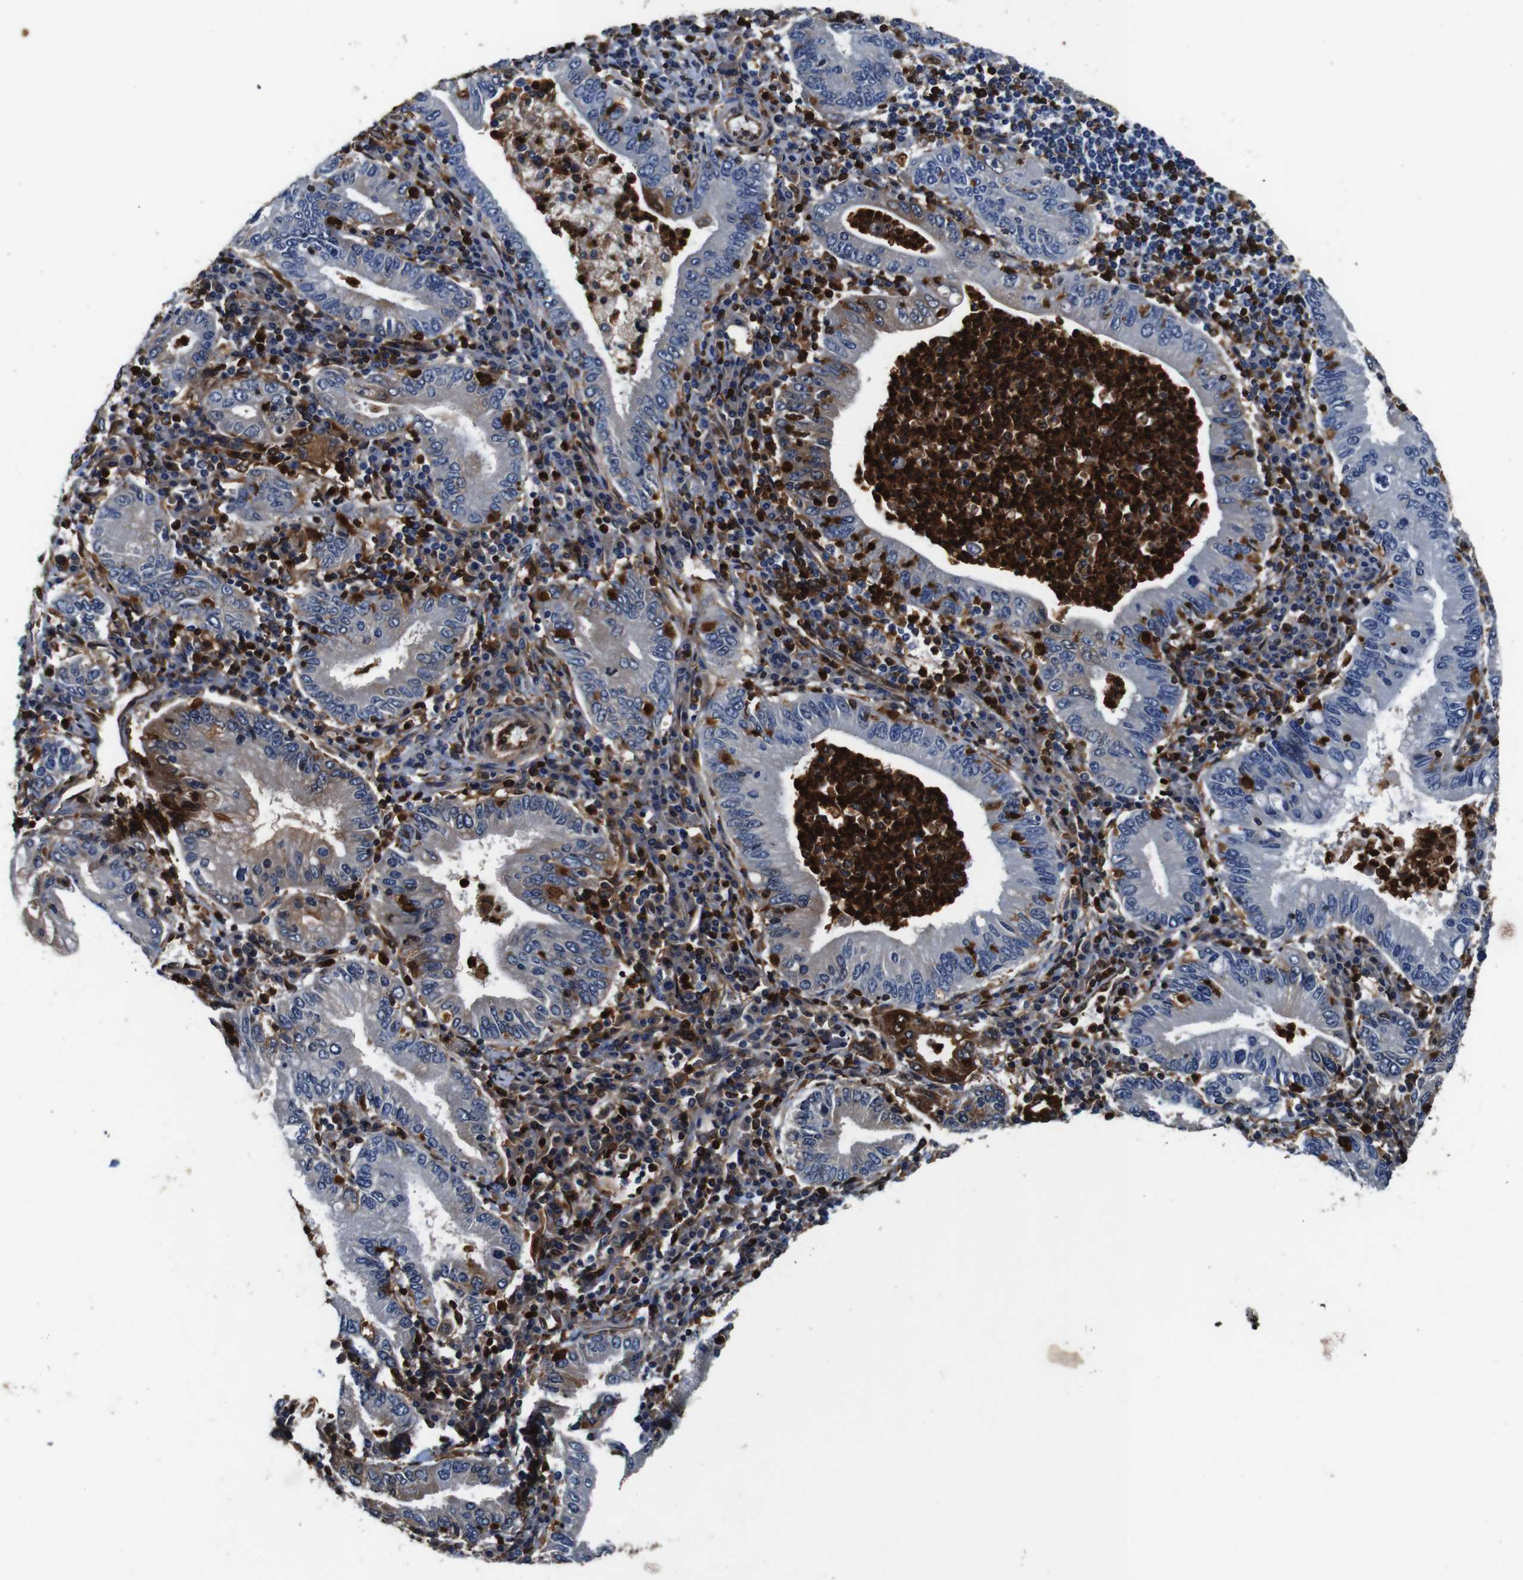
{"staining": {"intensity": "moderate", "quantity": "<25%", "location": "cytoplasmic/membranous"}, "tissue": "stomach cancer", "cell_type": "Tumor cells", "image_type": "cancer", "snomed": [{"axis": "morphology", "description": "Normal tissue, NOS"}, {"axis": "morphology", "description": "Adenocarcinoma, NOS"}, {"axis": "topography", "description": "Esophagus"}, {"axis": "topography", "description": "Stomach, upper"}, {"axis": "topography", "description": "Peripheral nerve tissue"}], "caption": "This photomicrograph shows IHC staining of human stomach cancer (adenocarcinoma), with low moderate cytoplasmic/membranous staining in approximately <25% of tumor cells.", "gene": "ANXA1", "patient": {"sex": "male", "age": 62}}